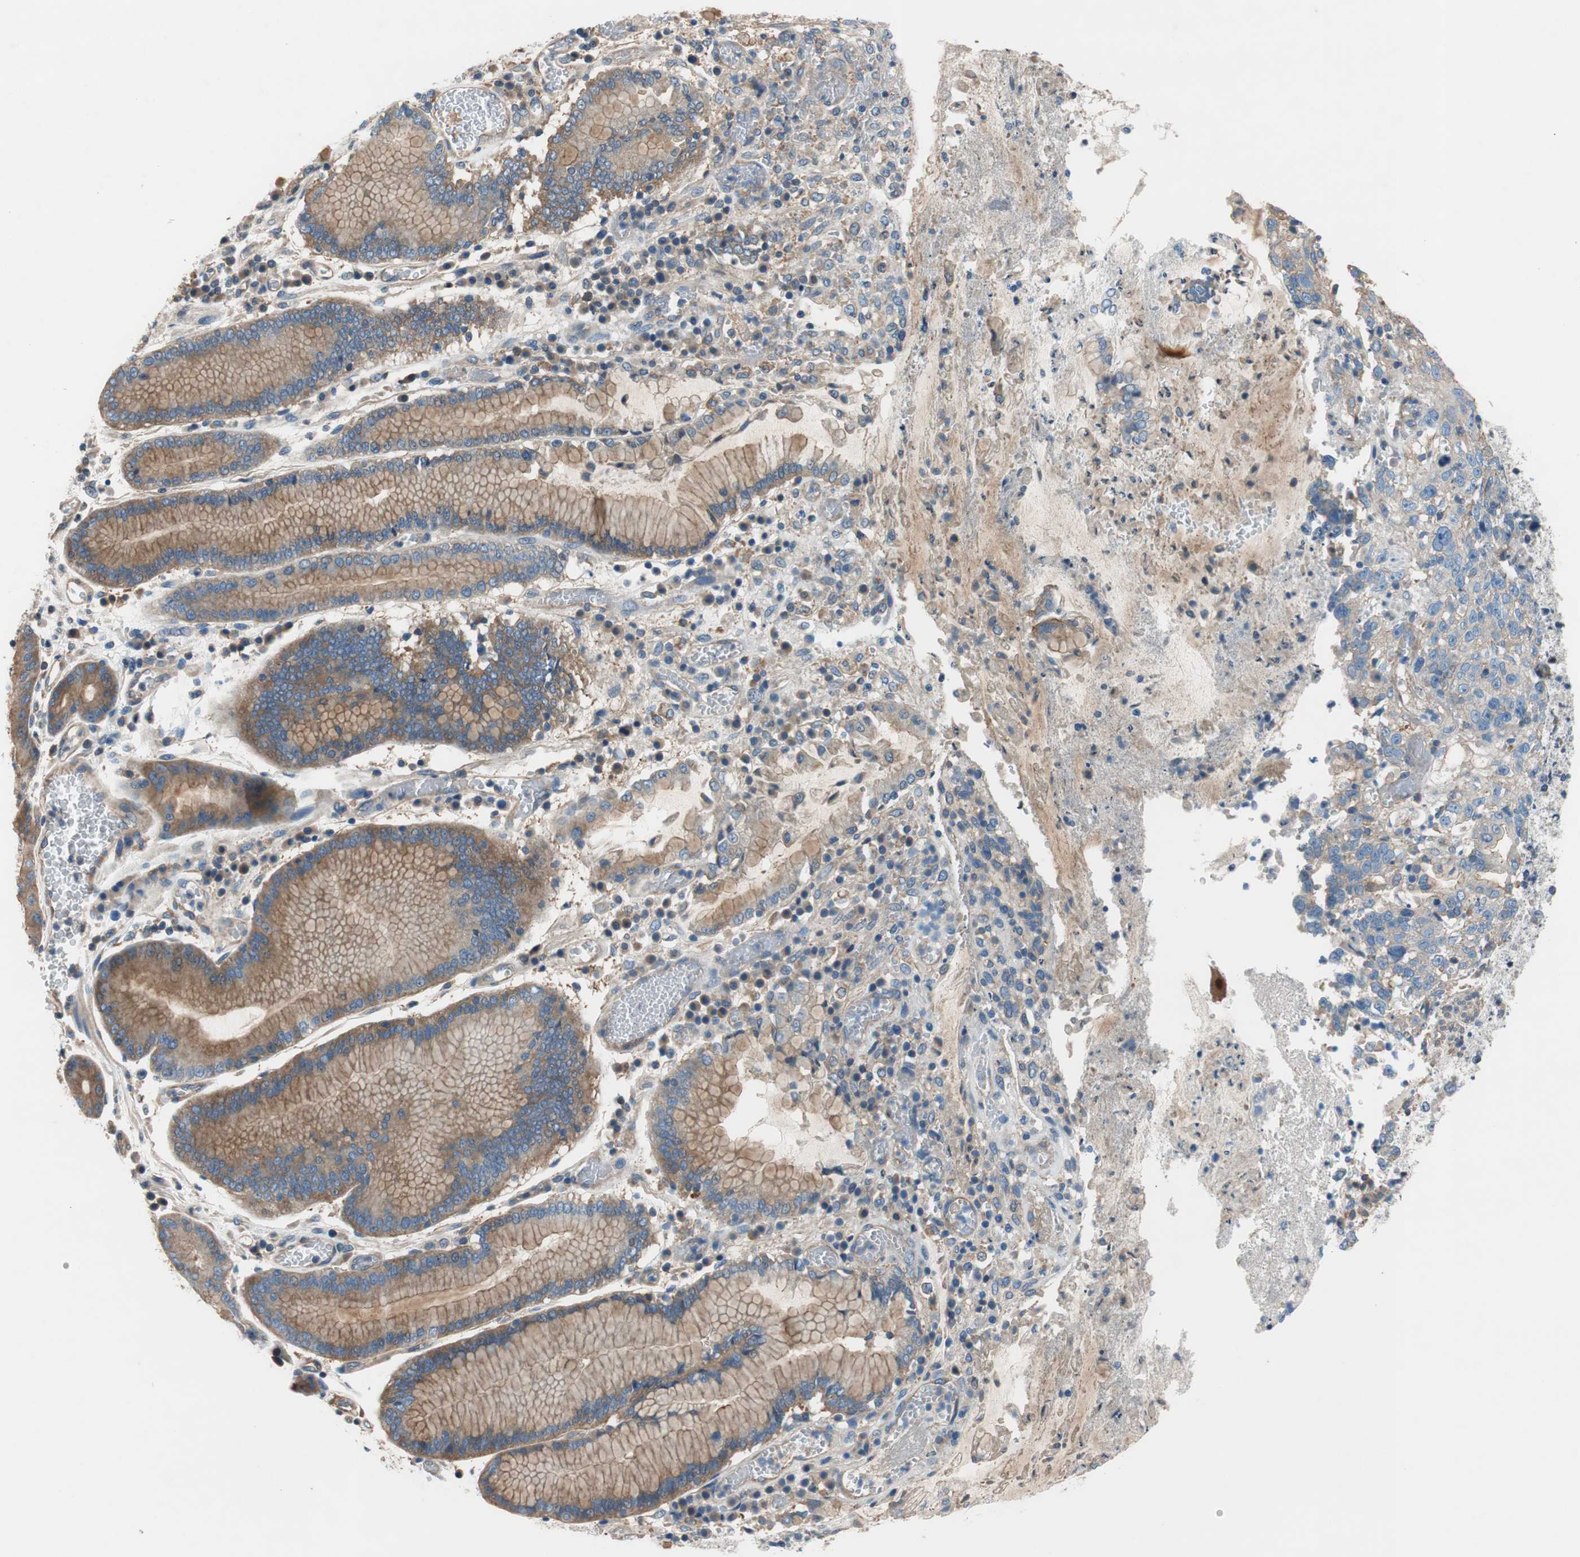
{"staining": {"intensity": "moderate", "quantity": ">75%", "location": "cytoplasmic/membranous"}, "tissue": "stomach cancer", "cell_type": "Tumor cells", "image_type": "cancer", "snomed": [{"axis": "morphology", "description": "Normal tissue, NOS"}, {"axis": "morphology", "description": "Adenocarcinoma, NOS"}, {"axis": "topography", "description": "Stomach"}], "caption": "Immunohistochemistry (IHC) of human stomach cancer (adenocarcinoma) demonstrates medium levels of moderate cytoplasmic/membranous staining in about >75% of tumor cells.", "gene": "CALML3", "patient": {"sex": "male", "age": 48}}